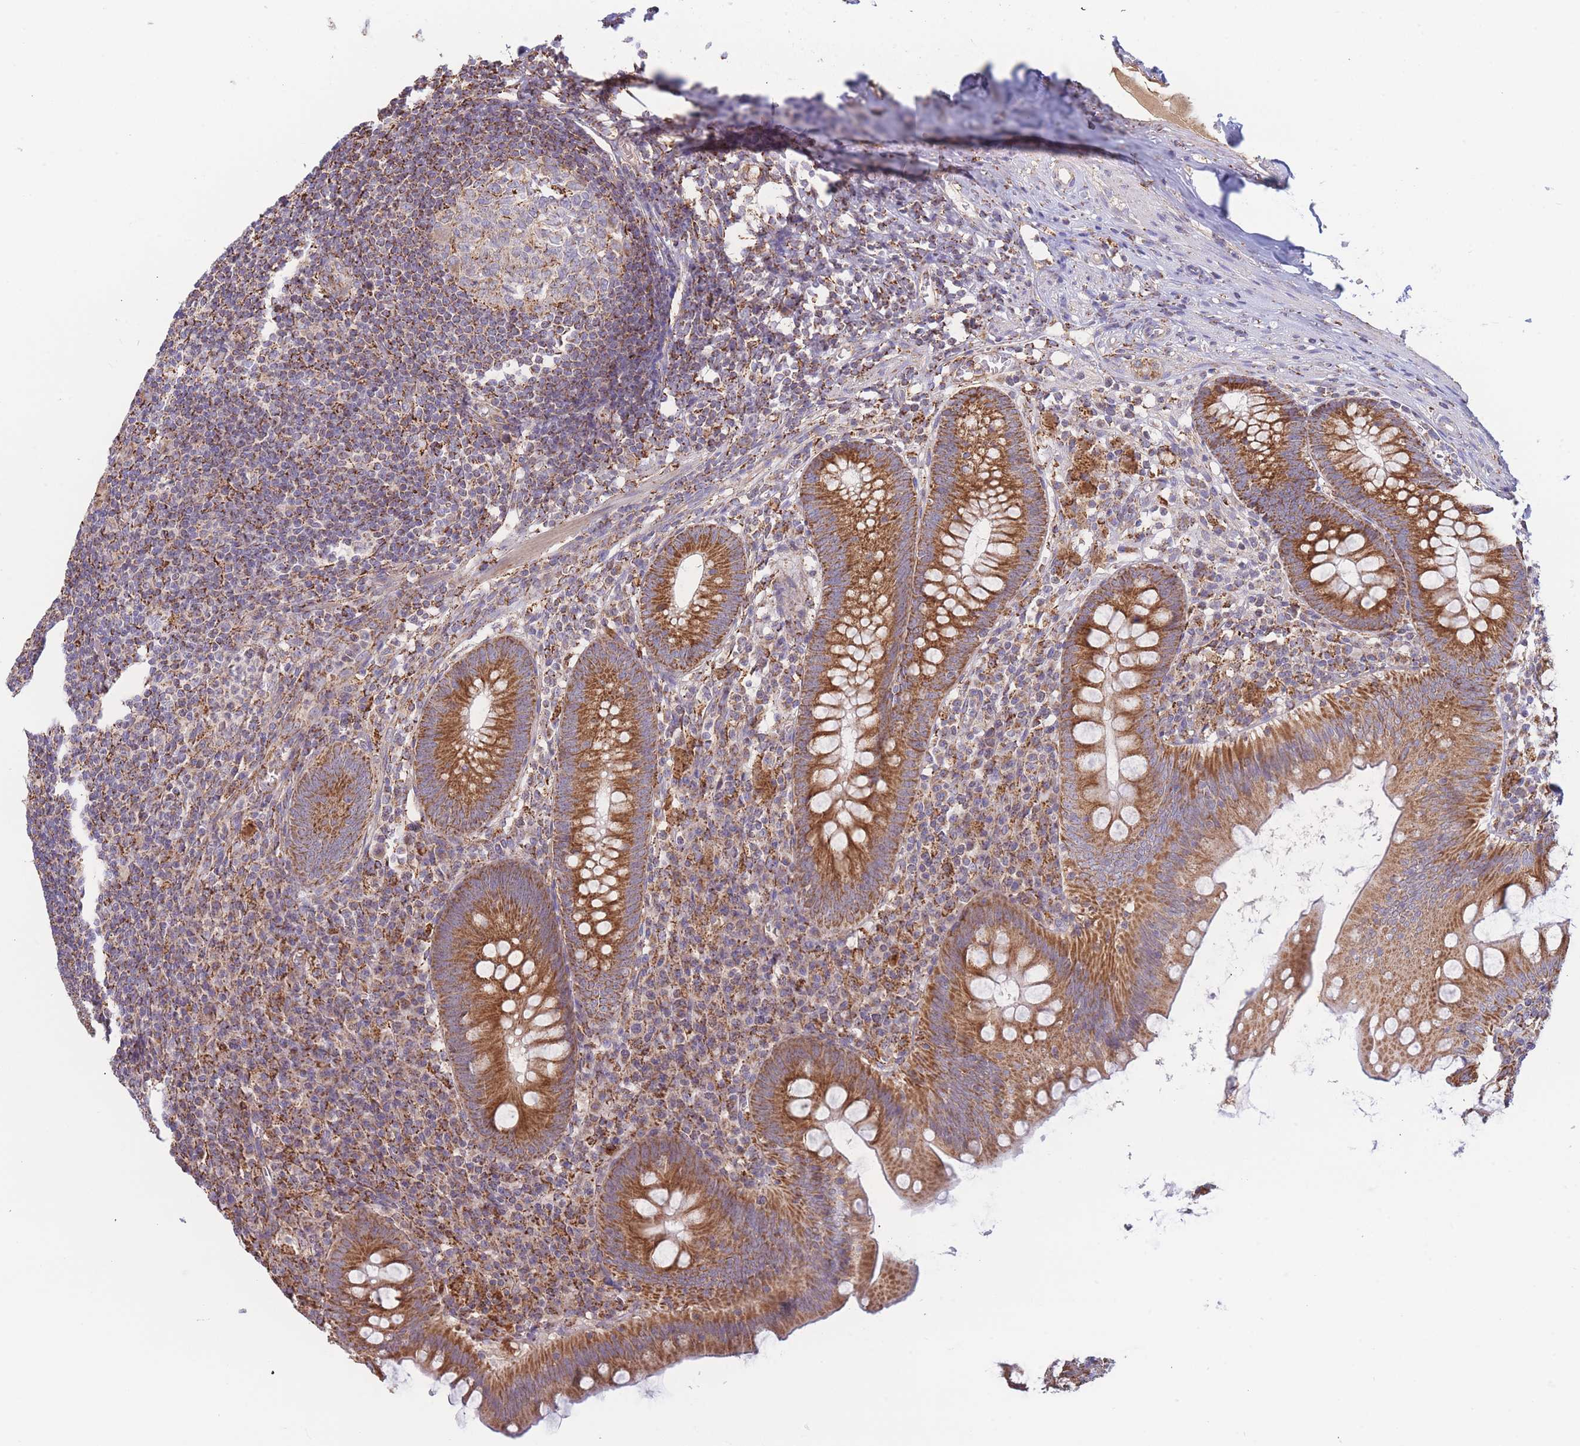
{"staining": {"intensity": "strong", "quantity": ">75%", "location": "cytoplasmic/membranous"}, "tissue": "appendix", "cell_type": "Glandular cells", "image_type": "normal", "snomed": [{"axis": "morphology", "description": "Normal tissue, NOS"}, {"axis": "topography", "description": "Appendix"}], "caption": "Appendix stained for a protein reveals strong cytoplasmic/membranous positivity in glandular cells. Using DAB (3,3'-diaminobenzidine) (brown) and hematoxylin (blue) stains, captured at high magnification using brightfield microscopy.", "gene": "MRPL17", "patient": {"sex": "male", "age": 56}}